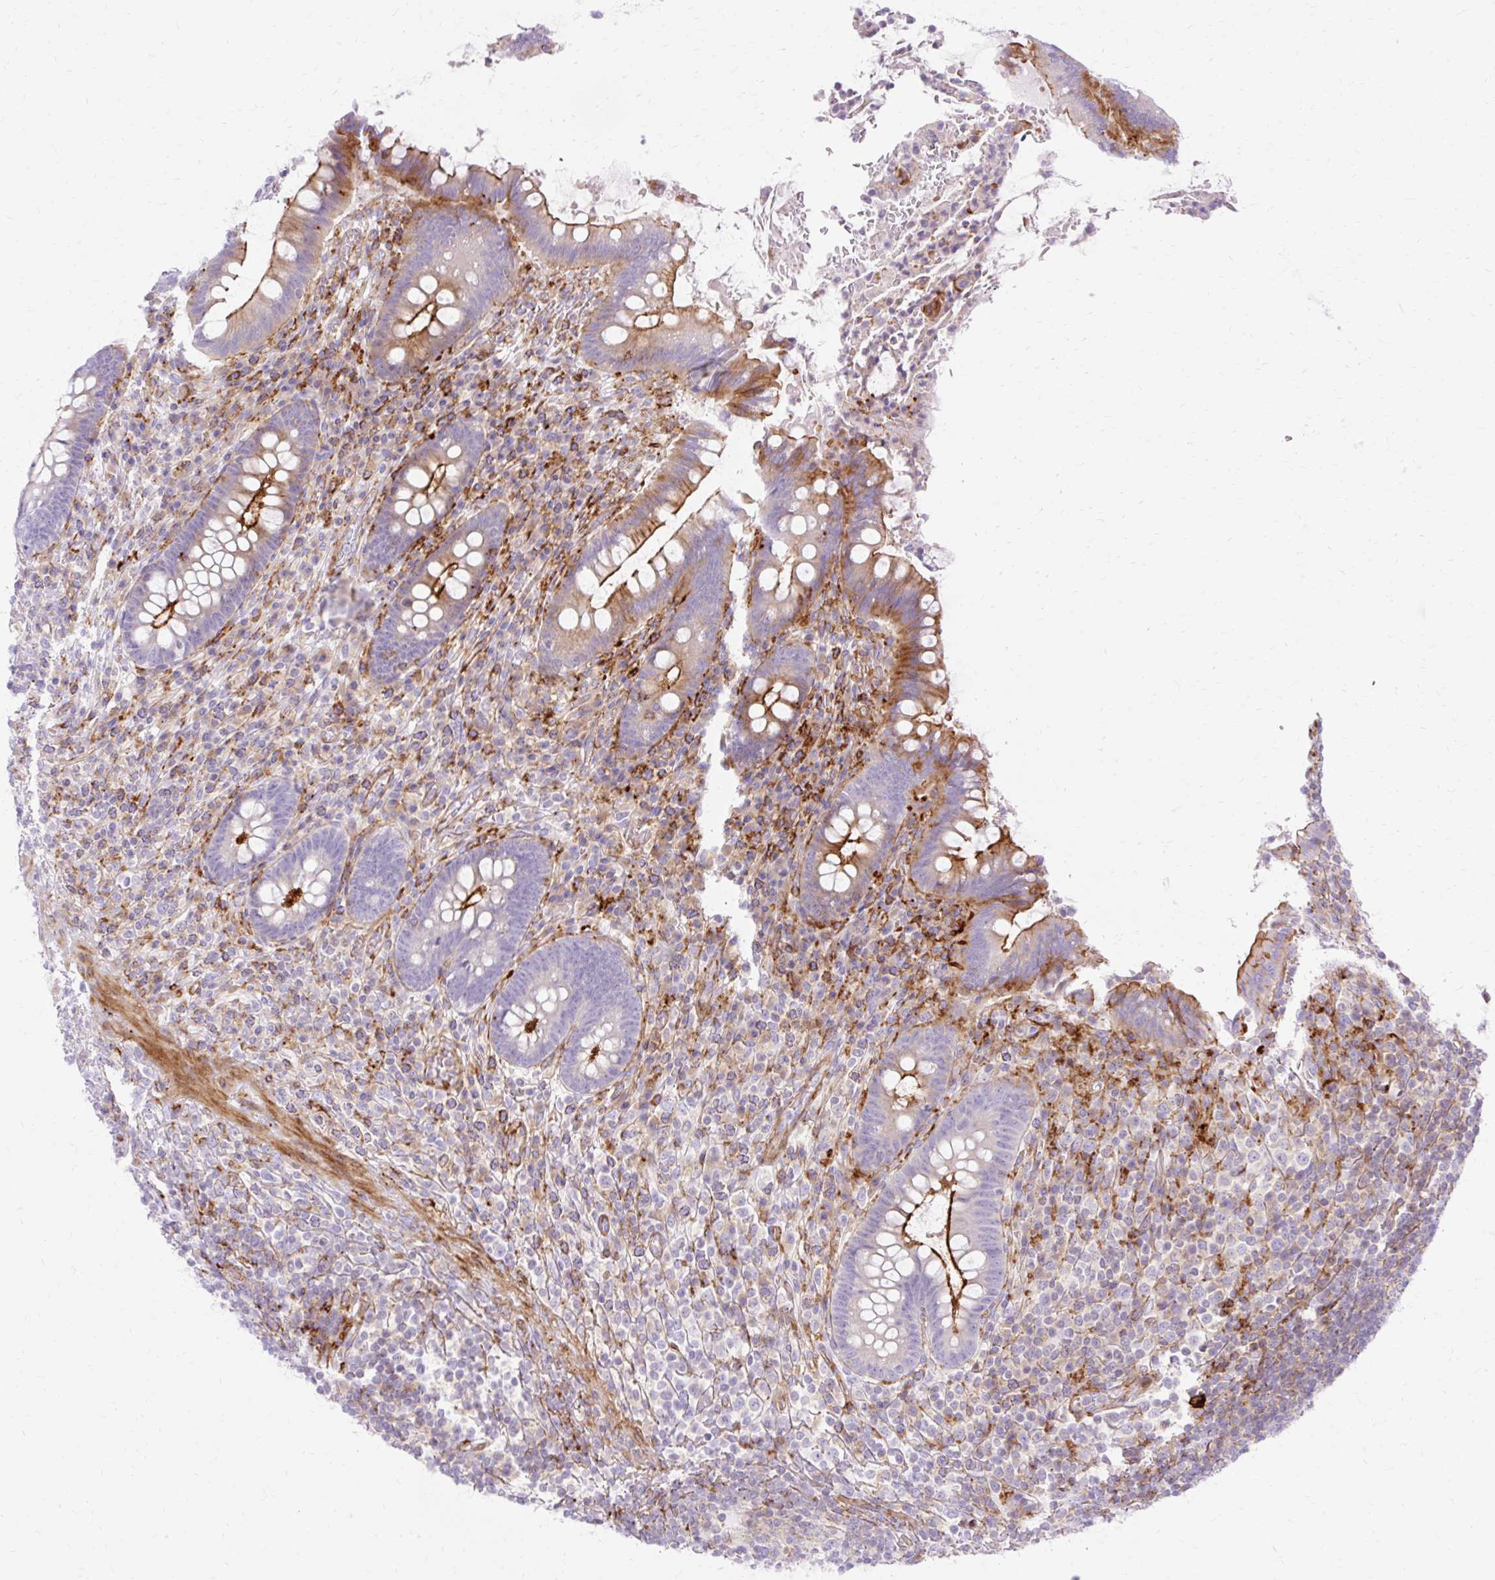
{"staining": {"intensity": "strong", "quantity": "<25%", "location": "cytoplasmic/membranous"}, "tissue": "appendix", "cell_type": "Glandular cells", "image_type": "normal", "snomed": [{"axis": "morphology", "description": "Normal tissue, NOS"}, {"axis": "topography", "description": "Appendix"}], "caption": "Immunohistochemistry (IHC) photomicrograph of unremarkable appendix: appendix stained using immunohistochemistry (IHC) shows medium levels of strong protein expression localized specifically in the cytoplasmic/membranous of glandular cells, appearing as a cytoplasmic/membranous brown color.", "gene": "CORO7", "patient": {"sex": "female", "age": 43}}